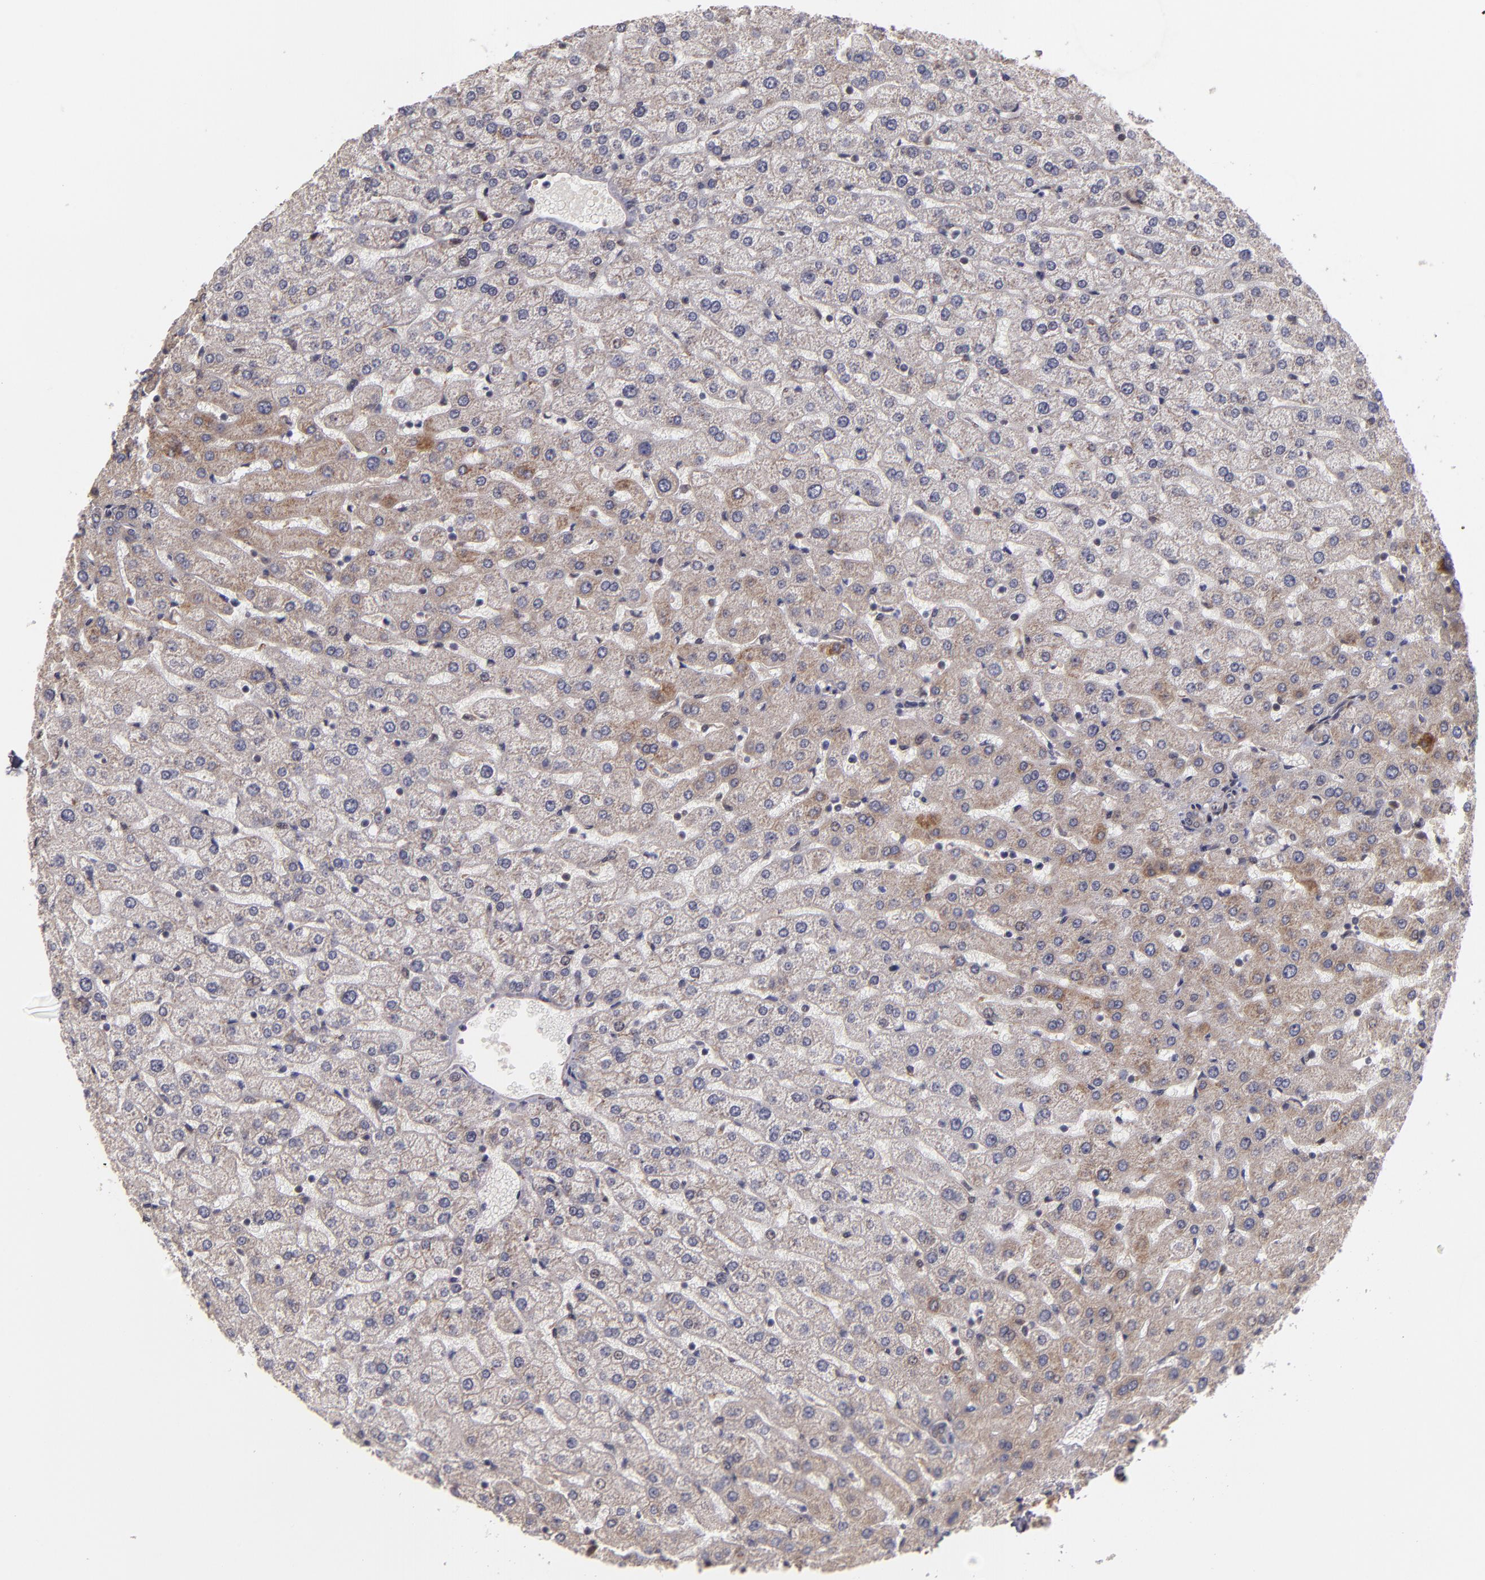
{"staining": {"intensity": "weak", "quantity": ">75%", "location": "cytoplasmic/membranous"}, "tissue": "liver", "cell_type": "Cholangiocytes", "image_type": "normal", "snomed": [{"axis": "morphology", "description": "Normal tissue, NOS"}, {"axis": "morphology", "description": "Fibrosis, NOS"}, {"axis": "topography", "description": "Liver"}], "caption": "Immunohistochemical staining of benign liver exhibits >75% levels of weak cytoplasmic/membranous protein expression in about >75% of cholangiocytes.", "gene": "CASP1", "patient": {"sex": "female", "age": 29}}